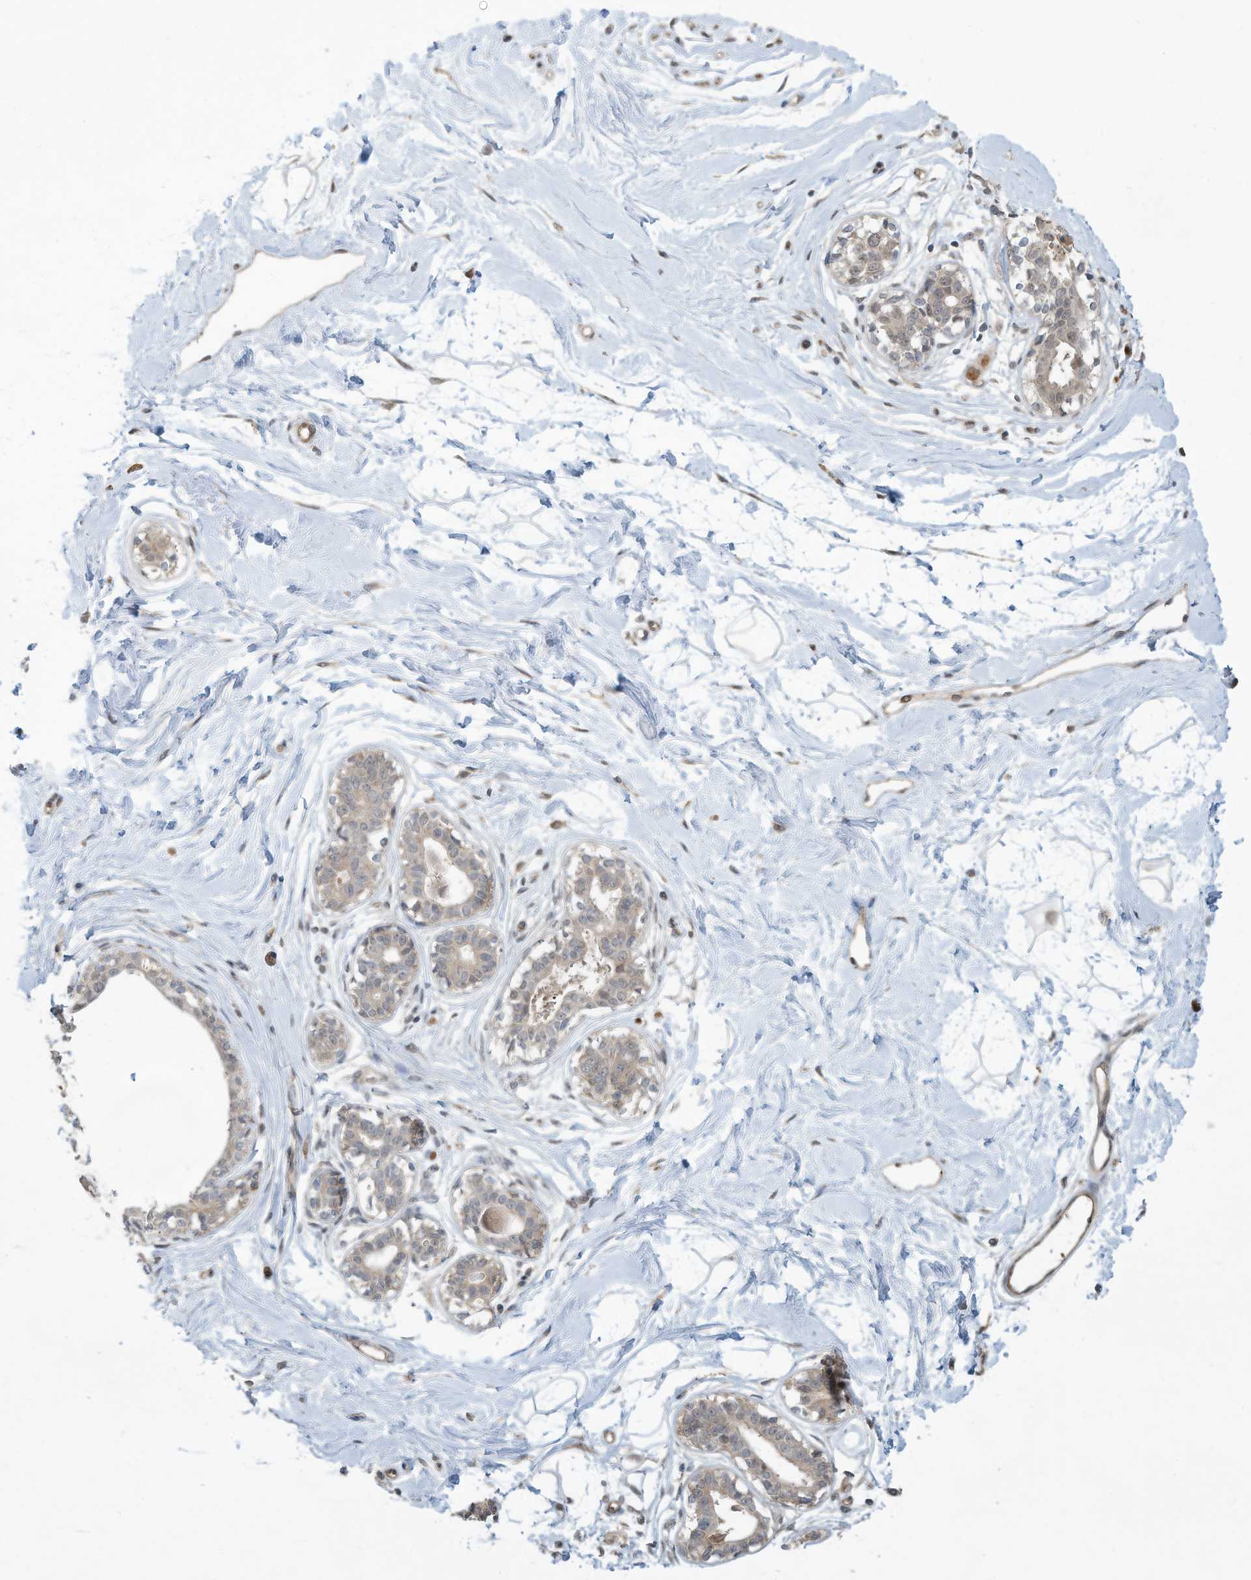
{"staining": {"intensity": "negative", "quantity": "none", "location": "none"}, "tissue": "breast", "cell_type": "Adipocytes", "image_type": "normal", "snomed": [{"axis": "morphology", "description": "Normal tissue, NOS"}, {"axis": "topography", "description": "Breast"}], "caption": "Adipocytes show no significant positivity in normal breast. (Immunohistochemistry (ihc), brightfield microscopy, high magnification).", "gene": "ERI2", "patient": {"sex": "female", "age": 45}}